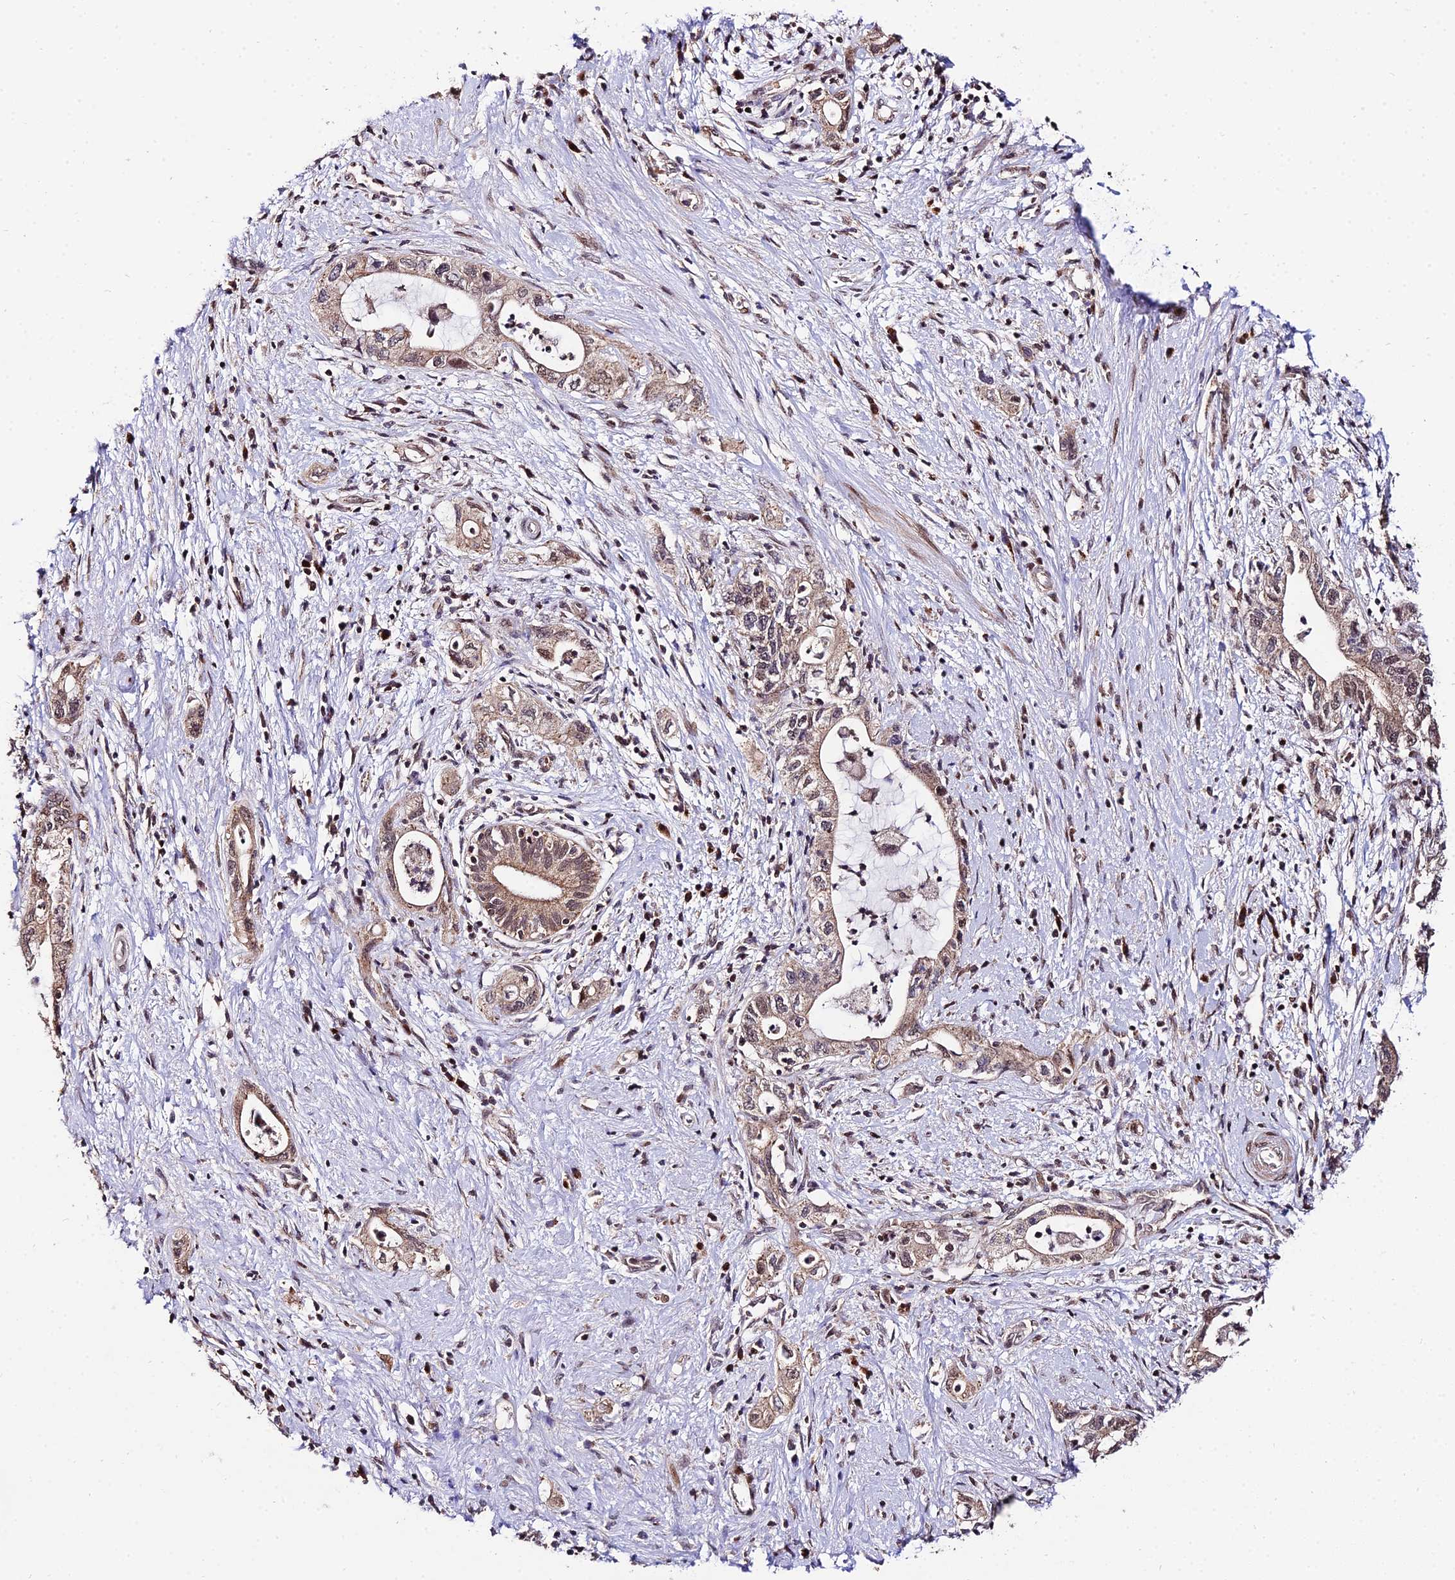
{"staining": {"intensity": "weak", "quantity": ">75%", "location": "cytoplasmic/membranous,nuclear"}, "tissue": "pancreatic cancer", "cell_type": "Tumor cells", "image_type": "cancer", "snomed": [{"axis": "morphology", "description": "Adenocarcinoma, NOS"}, {"axis": "topography", "description": "Pancreas"}], "caption": "Pancreatic cancer (adenocarcinoma) tissue shows weak cytoplasmic/membranous and nuclear positivity in about >75% of tumor cells (Brightfield microscopy of DAB IHC at high magnification).", "gene": "CIB3", "patient": {"sex": "female", "age": 73}}